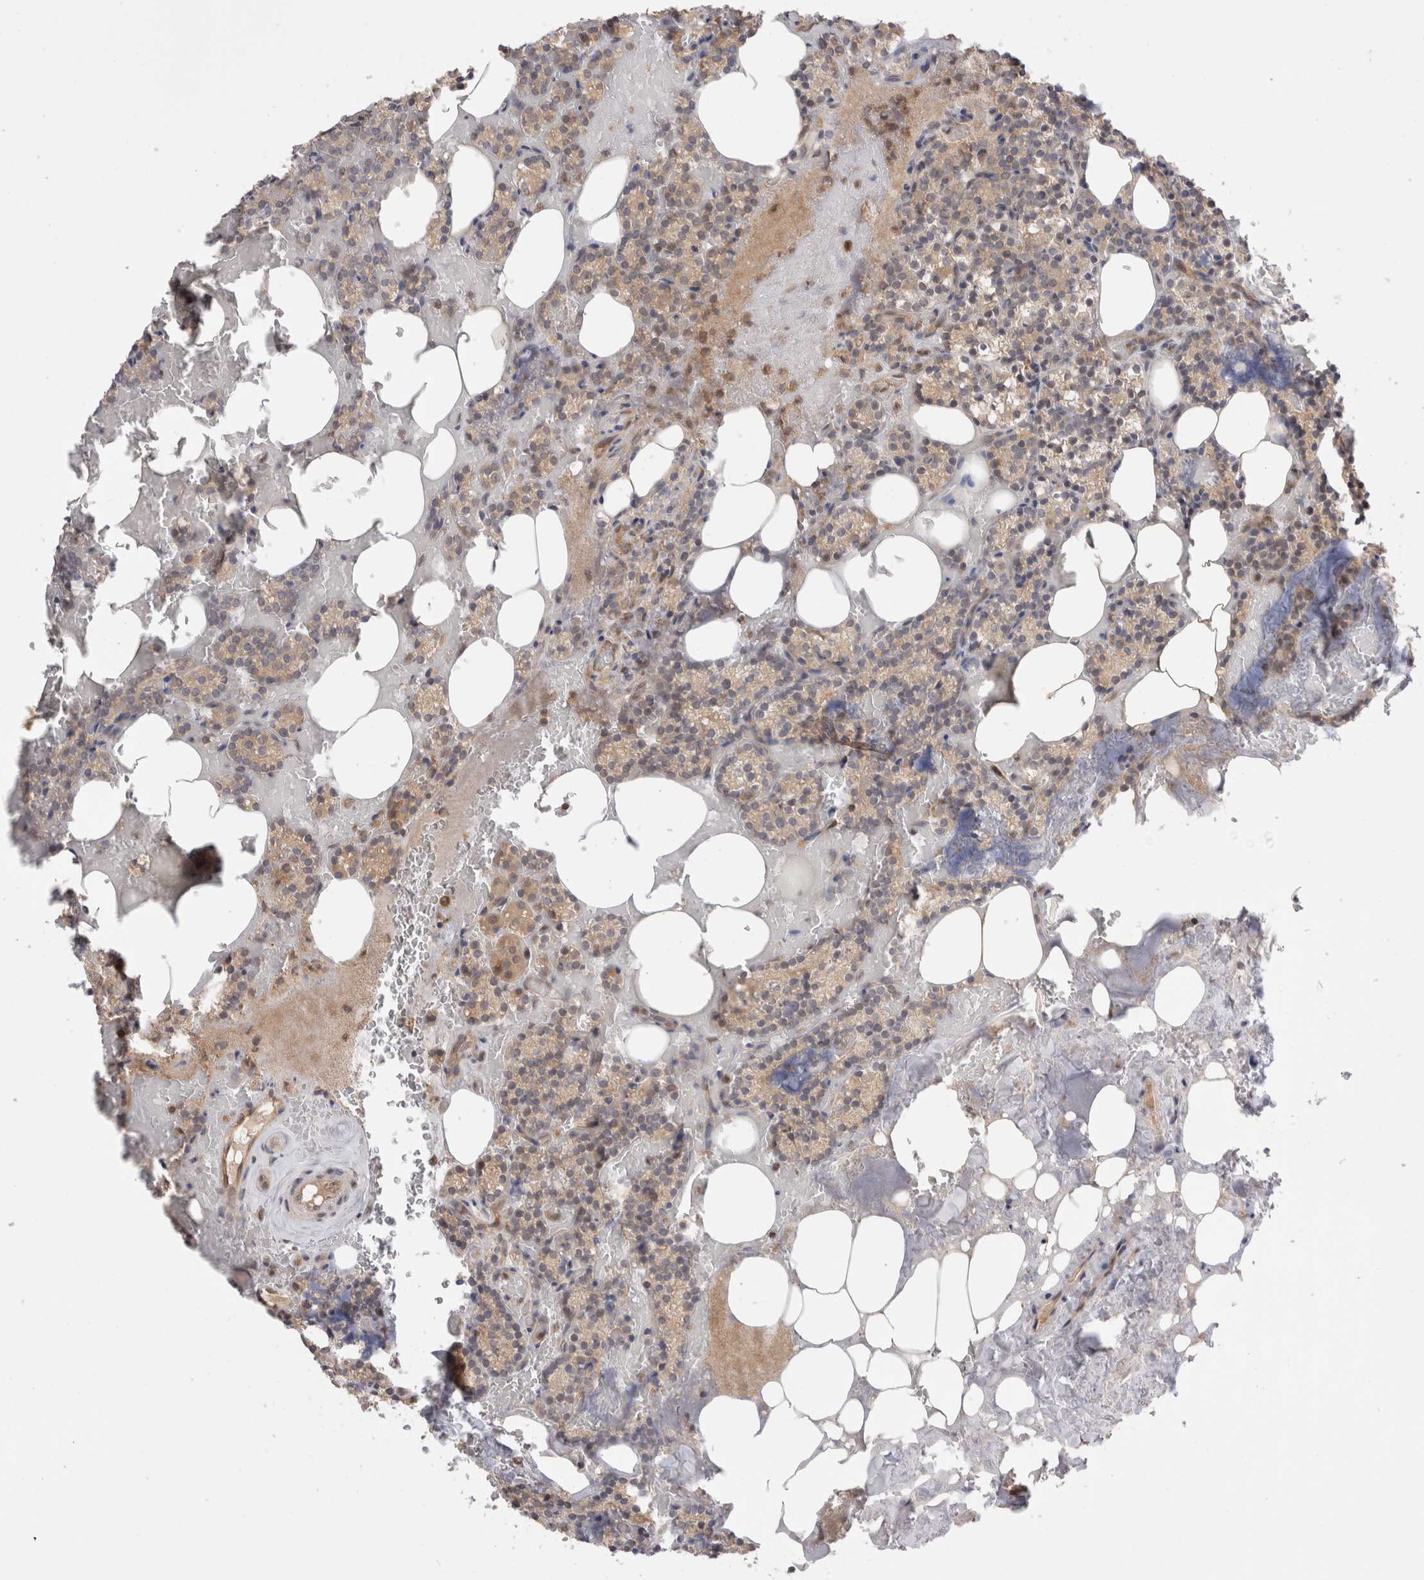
{"staining": {"intensity": "moderate", "quantity": "25%-75%", "location": "cytoplasmic/membranous"}, "tissue": "parathyroid gland", "cell_type": "Glandular cells", "image_type": "normal", "snomed": [{"axis": "morphology", "description": "Normal tissue, NOS"}, {"axis": "topography", "description": "Parathyroid gland"}], "caption": "Protein staining by immunohistochemistry (IHC) demonstrates moderate cytoplasmic/membranous expression in approximately 25%-75% of glandular cells in normal parathyroid gland.", "gene": "NFKB1", "patient": {"sex": "female", "age": 78}}